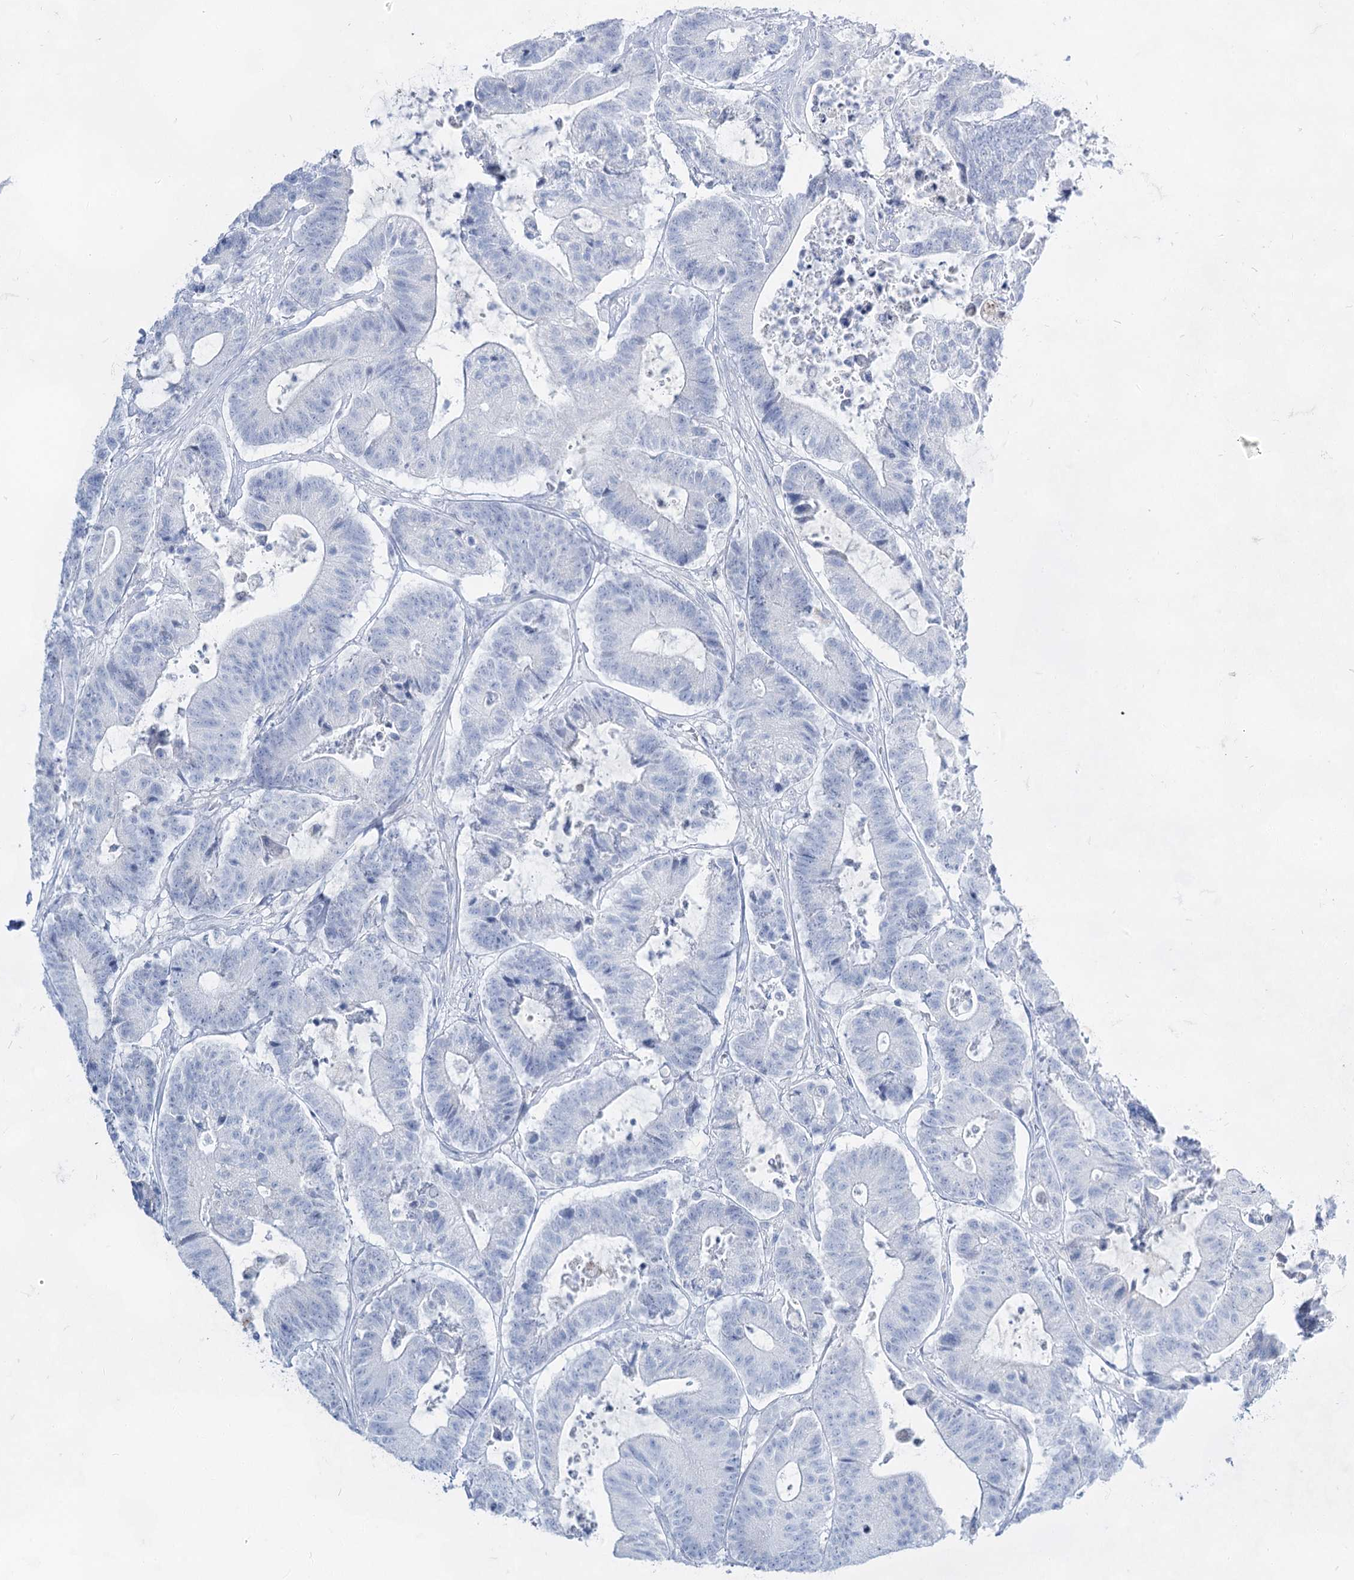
{"staining": {"intensity": "negative", "quantity": "none", "location": "none"}, "tissue": "colorectal cancer", "cell_type": "Tumor cells", "image_type": "cancer", "snomed": [{"axis": "morphology", "description": "Adenocarcinoma, NOS"}, {"axis": "topography", "description": "Colon"}], "caption": "Human colorectal adenocarcinoma stained for a protein using immunohistochemistry exhibits no staining in tumor cells.", "gene": "ACRV1", "patient": {"sex": "female", "age": 84}}